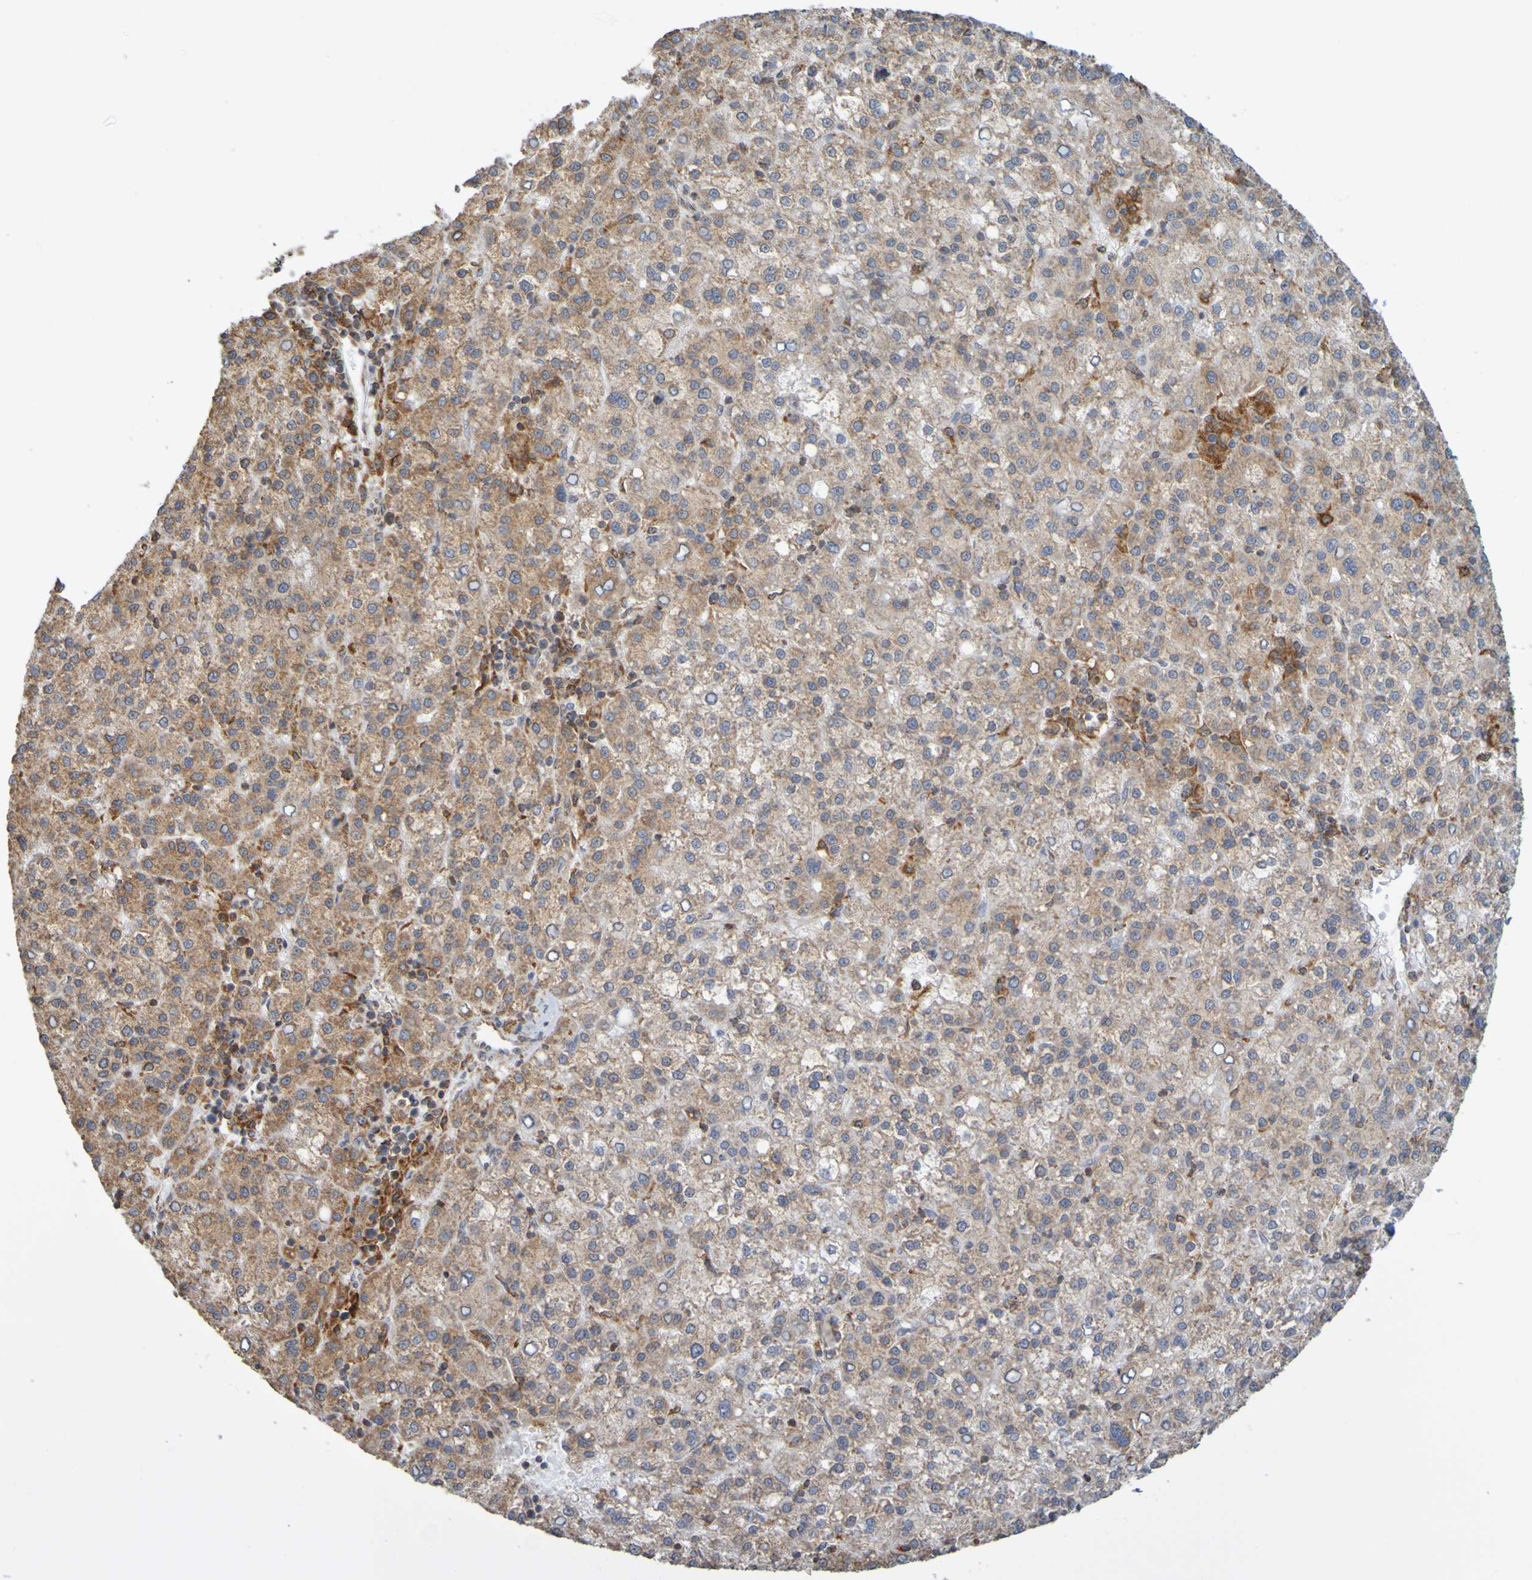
{"staining": {"intensity": "moderate", "quantity": "25%-75%", "location": "cytoplasmic/membranous"}, "tissue": "liver cancer", "cell_type": "Tumor cells", "image_type": "cancer", "snomed": [{"axis": "morphology", "description": "Carcinoma, Hepatocellular, NOS"}, {"axis": "topography", "description": "Liver"}], "caption": "Immunohistochemical staining of liver cancer (hepatocellular carcinoma) reveals medium levels of moderate cytoplasmic/membranous positivity in approximately 25%-75% of tumor cells.", "gene": "PDIA3", "patient": {"sex": "female", "age": 58}}